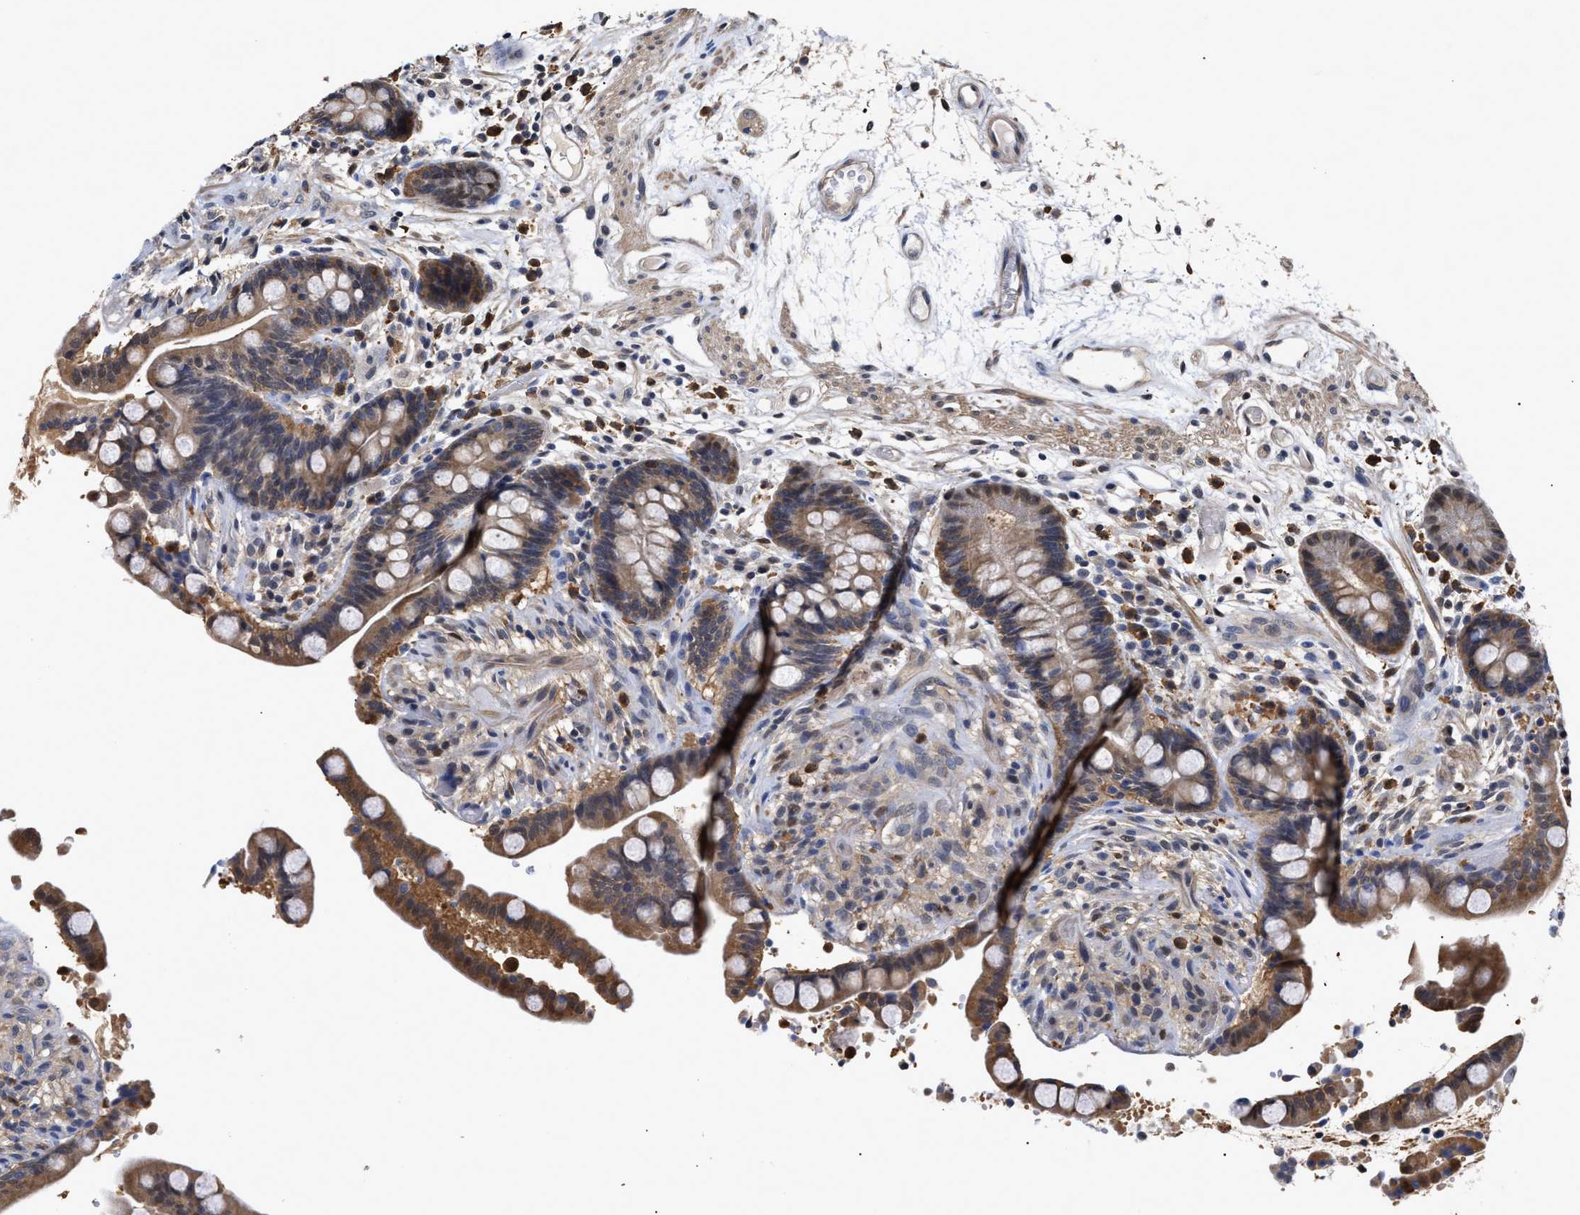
{"staining": {"intensity": "weak", "quantity": ">75%", "location": "cytoplasmic/membranous"}, "tissue": "colon", "cell_type": "Endothelial cells", "image_type": "normal", "snomed": [{"axis": "morphology", "description": "Normal tissue, NOS"}, {"axis": "topography", "description": "Colon"}], "caption": "Protein staining displays weak cytoplasmic/membranous expression in approximately >75% of endothelial cells in unremarkable colon. Using DAB (3,3'-diaminobenzidine) (brown) and hematoxylin (blue) stains, captured at high magnification using brightfield microscopy.", "gene": "KLHDC1", "patient": {"sex": "male", "age": 73}}